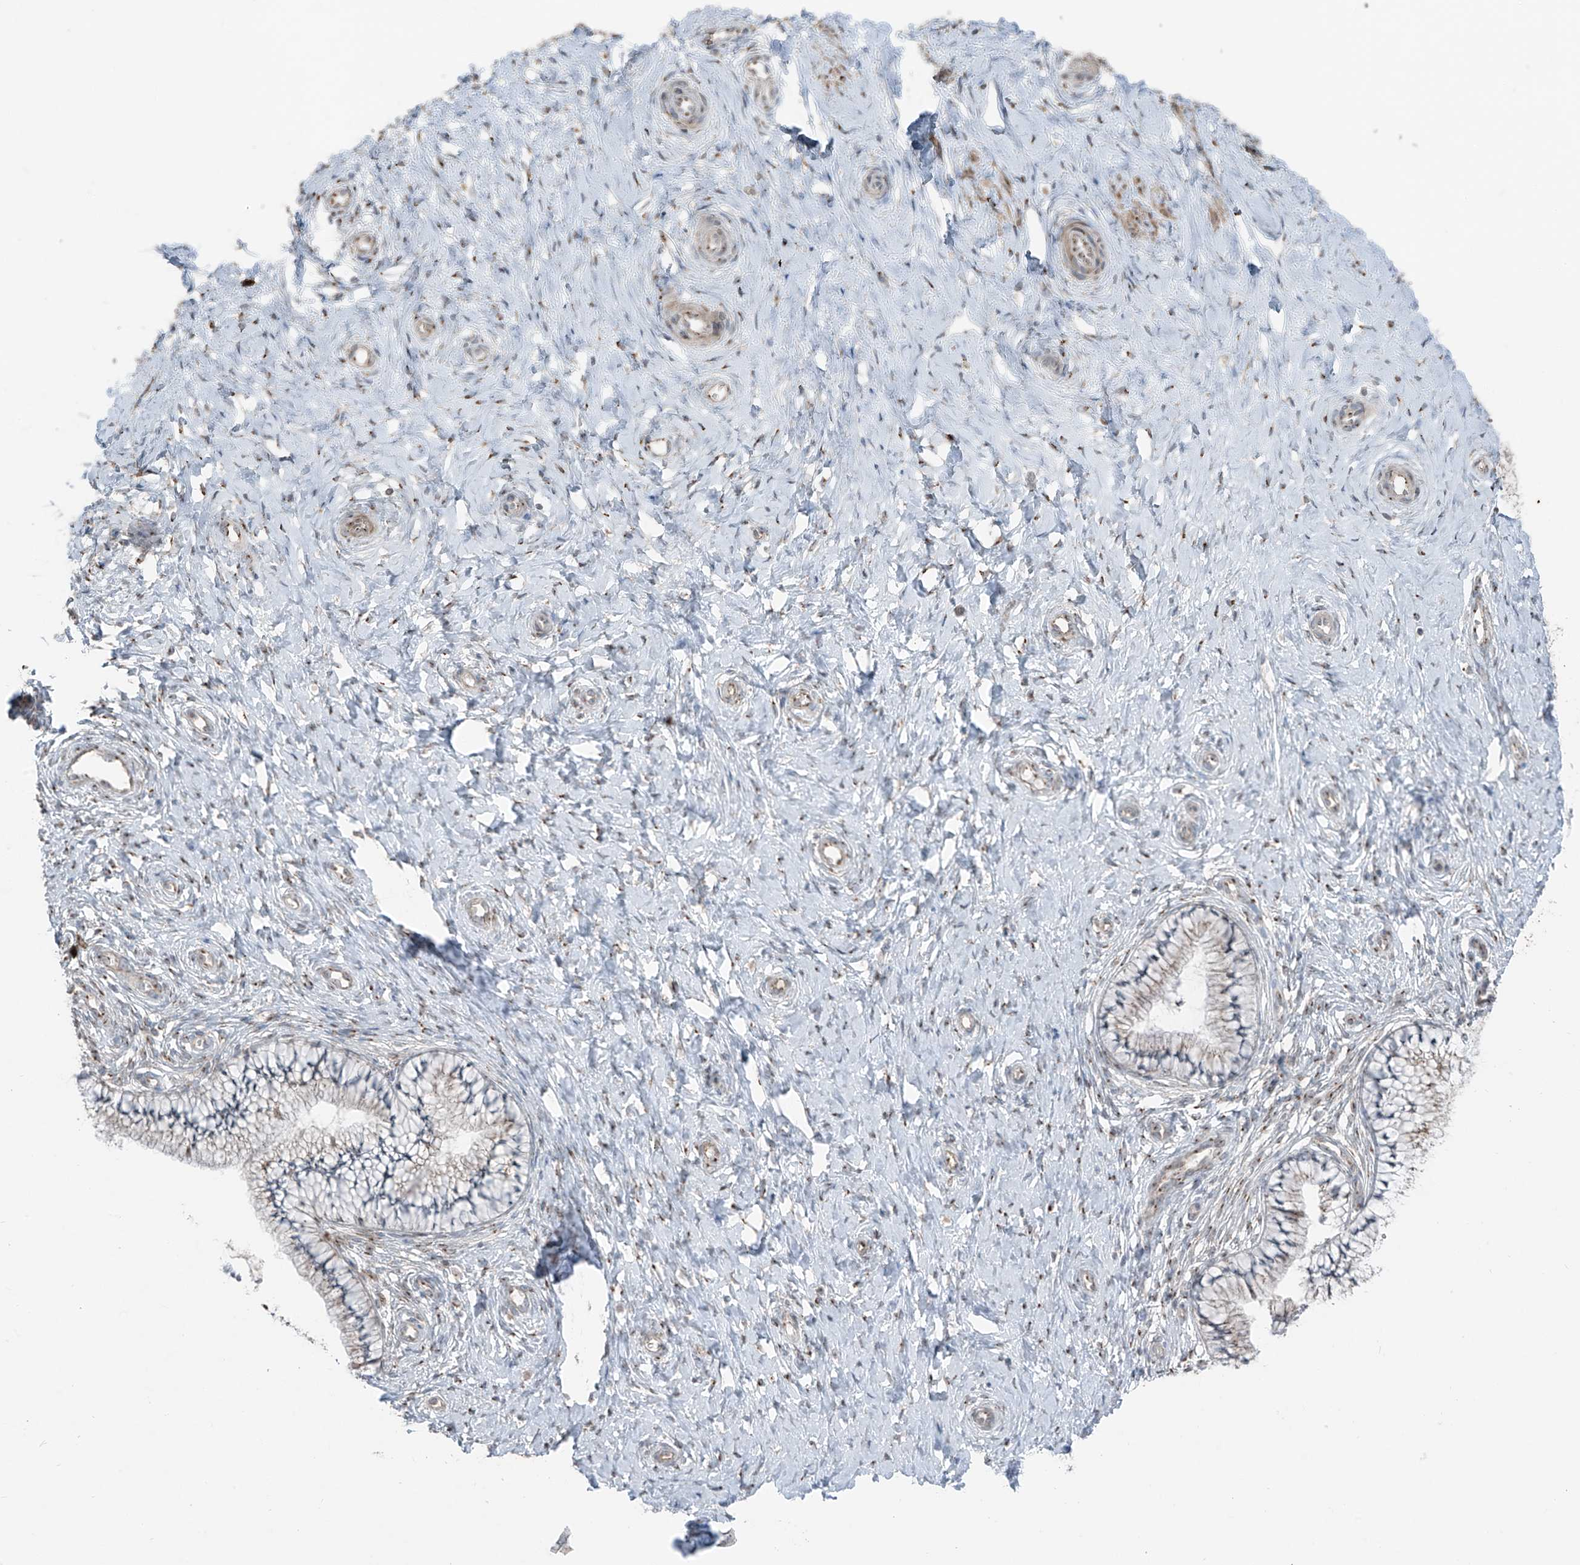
{"staining": {"intensity": "moderate", "quantity": ">75%", "location": "cytoplasmic/membranous"}, "tissue": "cervix", "cell_type": "Glandular cells", "image_type": "normal", "snomed": [{"axis": "morphology", "description": "Normal tissue, NOS"}, {"axis": "topography", "description": "Cervix"}], "caption": "Immunohistochemistry (DAB (3,3'-diaminobenzidine)) staining of unremarkable human cervix displays moderate cytoplasmic/membranous protein positivity in about >75% of glandular cells.", "gene": "ERLEC1", "patient": {"sex": "female", "age": 36}}